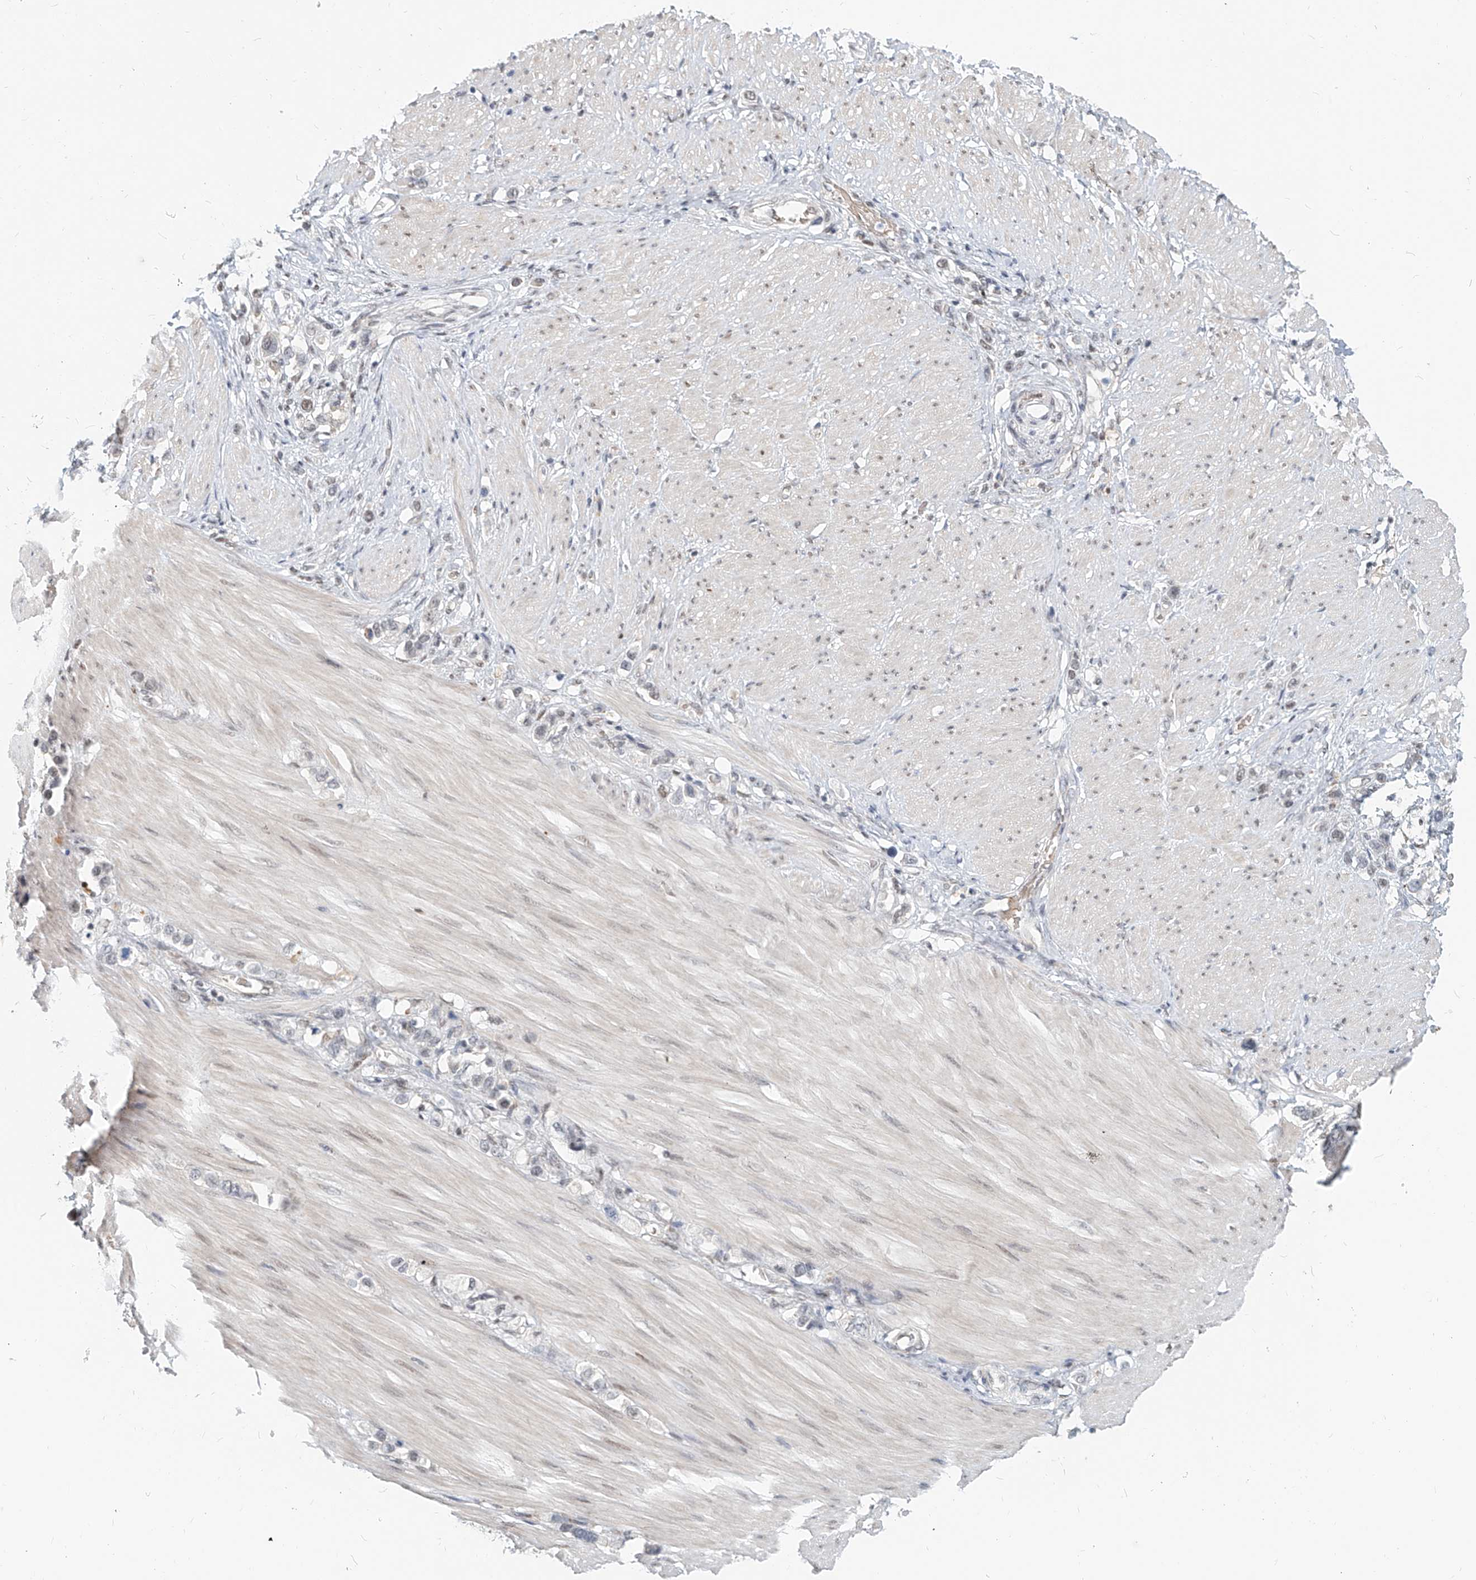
{"staining": {"intensity": "negative", "quantity": "none", "location": "none"}, "tissue": "stomach cancer", "cell_type": "Tumor cells", "image_type": "cancer", "snomed": [{"axis": "morphology", "description": "Adenocarcinoma, NOS"}, {"axis": "topography", "description": "Stomach"}], "caption": "This image is of stomach adenocarcinoma stained with immunohistochemistry (IHC) to label a protein in brown with the nuclei are counter-stained blue. There is no staining in tumor cells.", "gene": "SASH1", "patient": {"sex": "female", "age": 65}}